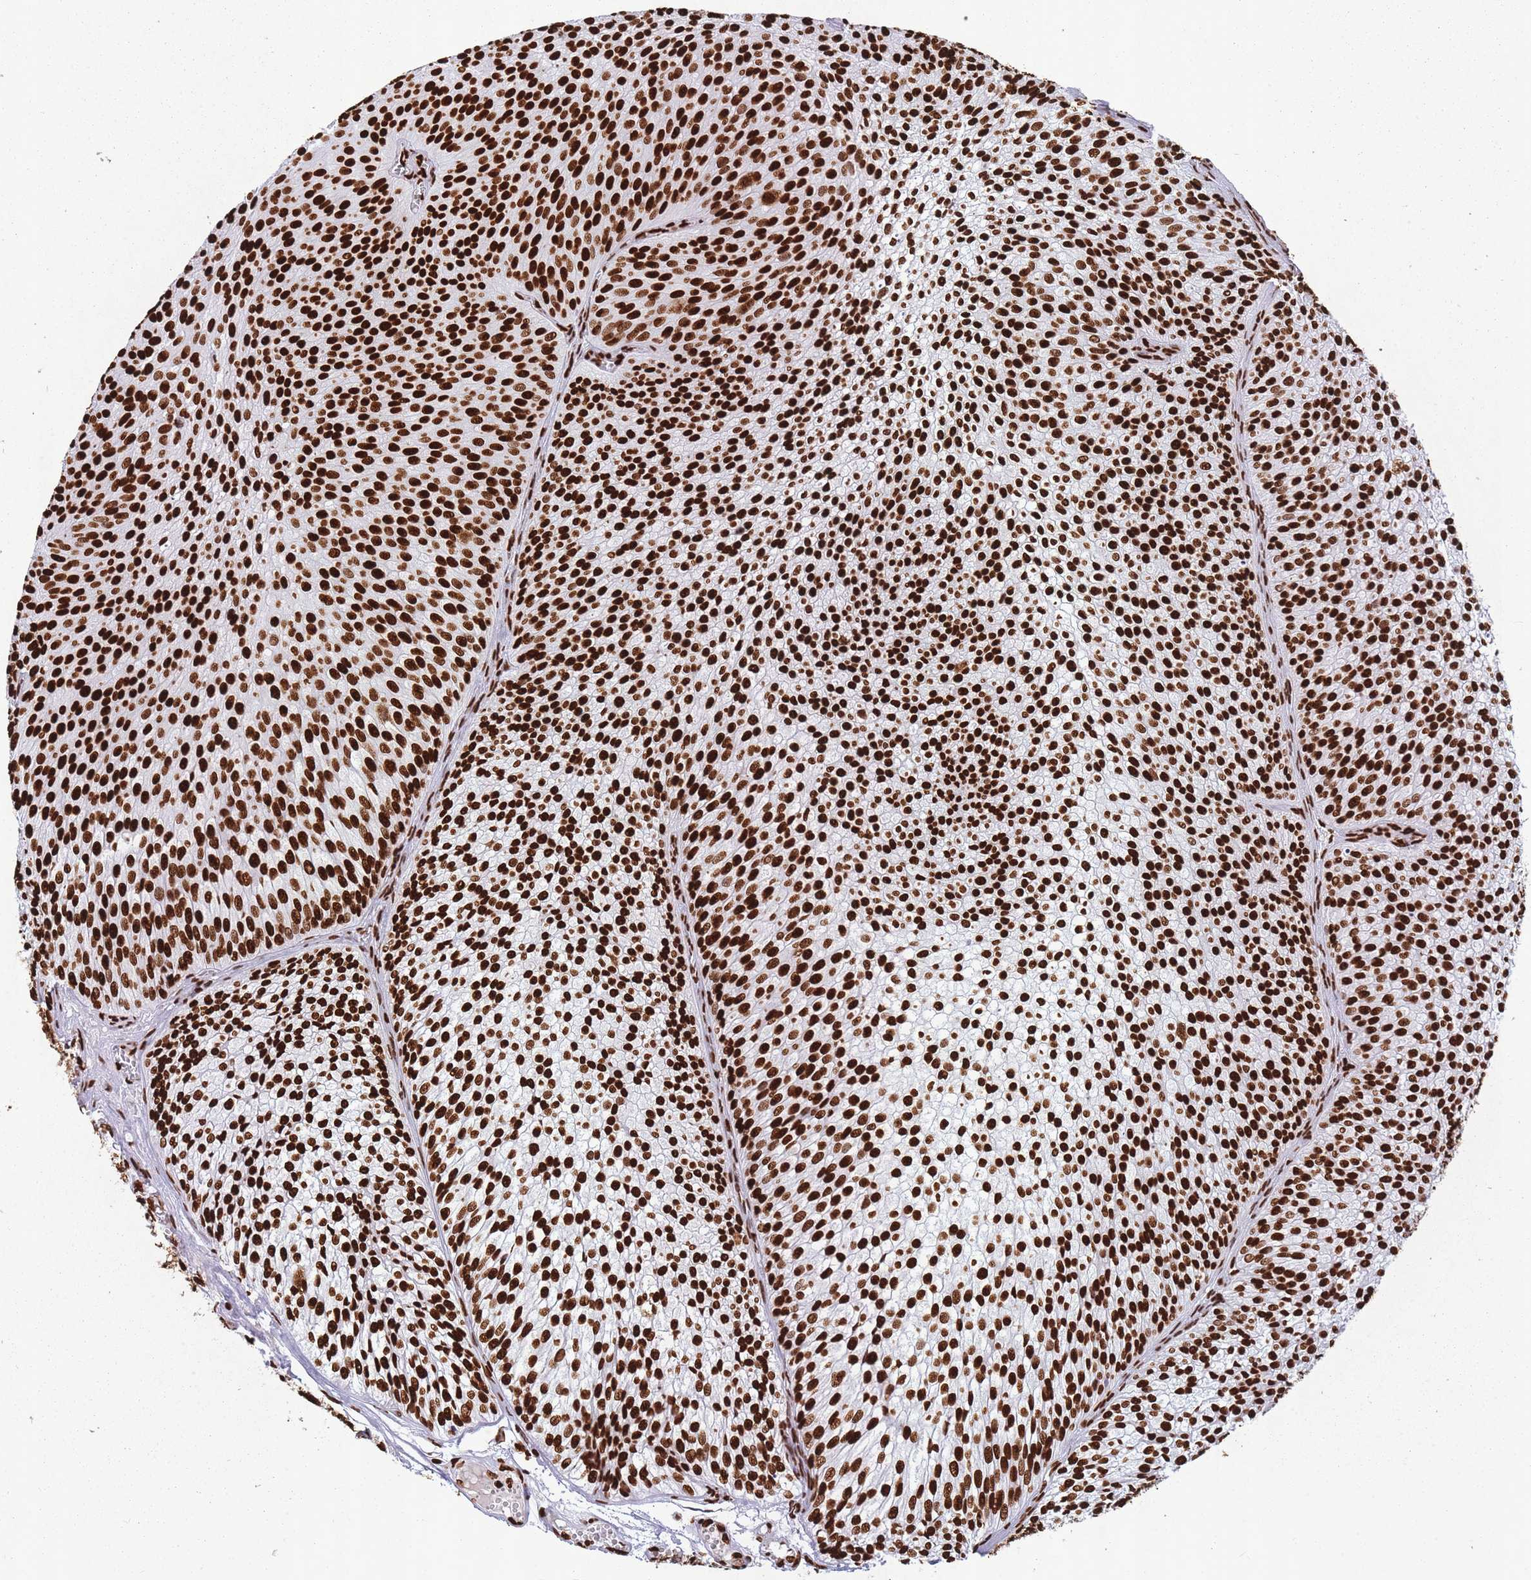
{"staining": {"intensity": "strong", "quantity": ">75%", "location": "nuclear"}, "tissue": "urothelial cancer", "cell_type": "Tumor cells", "image_type": "cancer", "snomed": [{"axis": "morphology", "description": "Urothelial carcinoma, Low grade"}, {"axis": "topography", "description": "Urinary bladder"}], "caption": "Low-grade urothelial carcinoma stained with a protein marker exhibits strong staining in tumor cells.", "gene": "HNRNPUL1", "patient": {"sex": "male", "age": 91}}